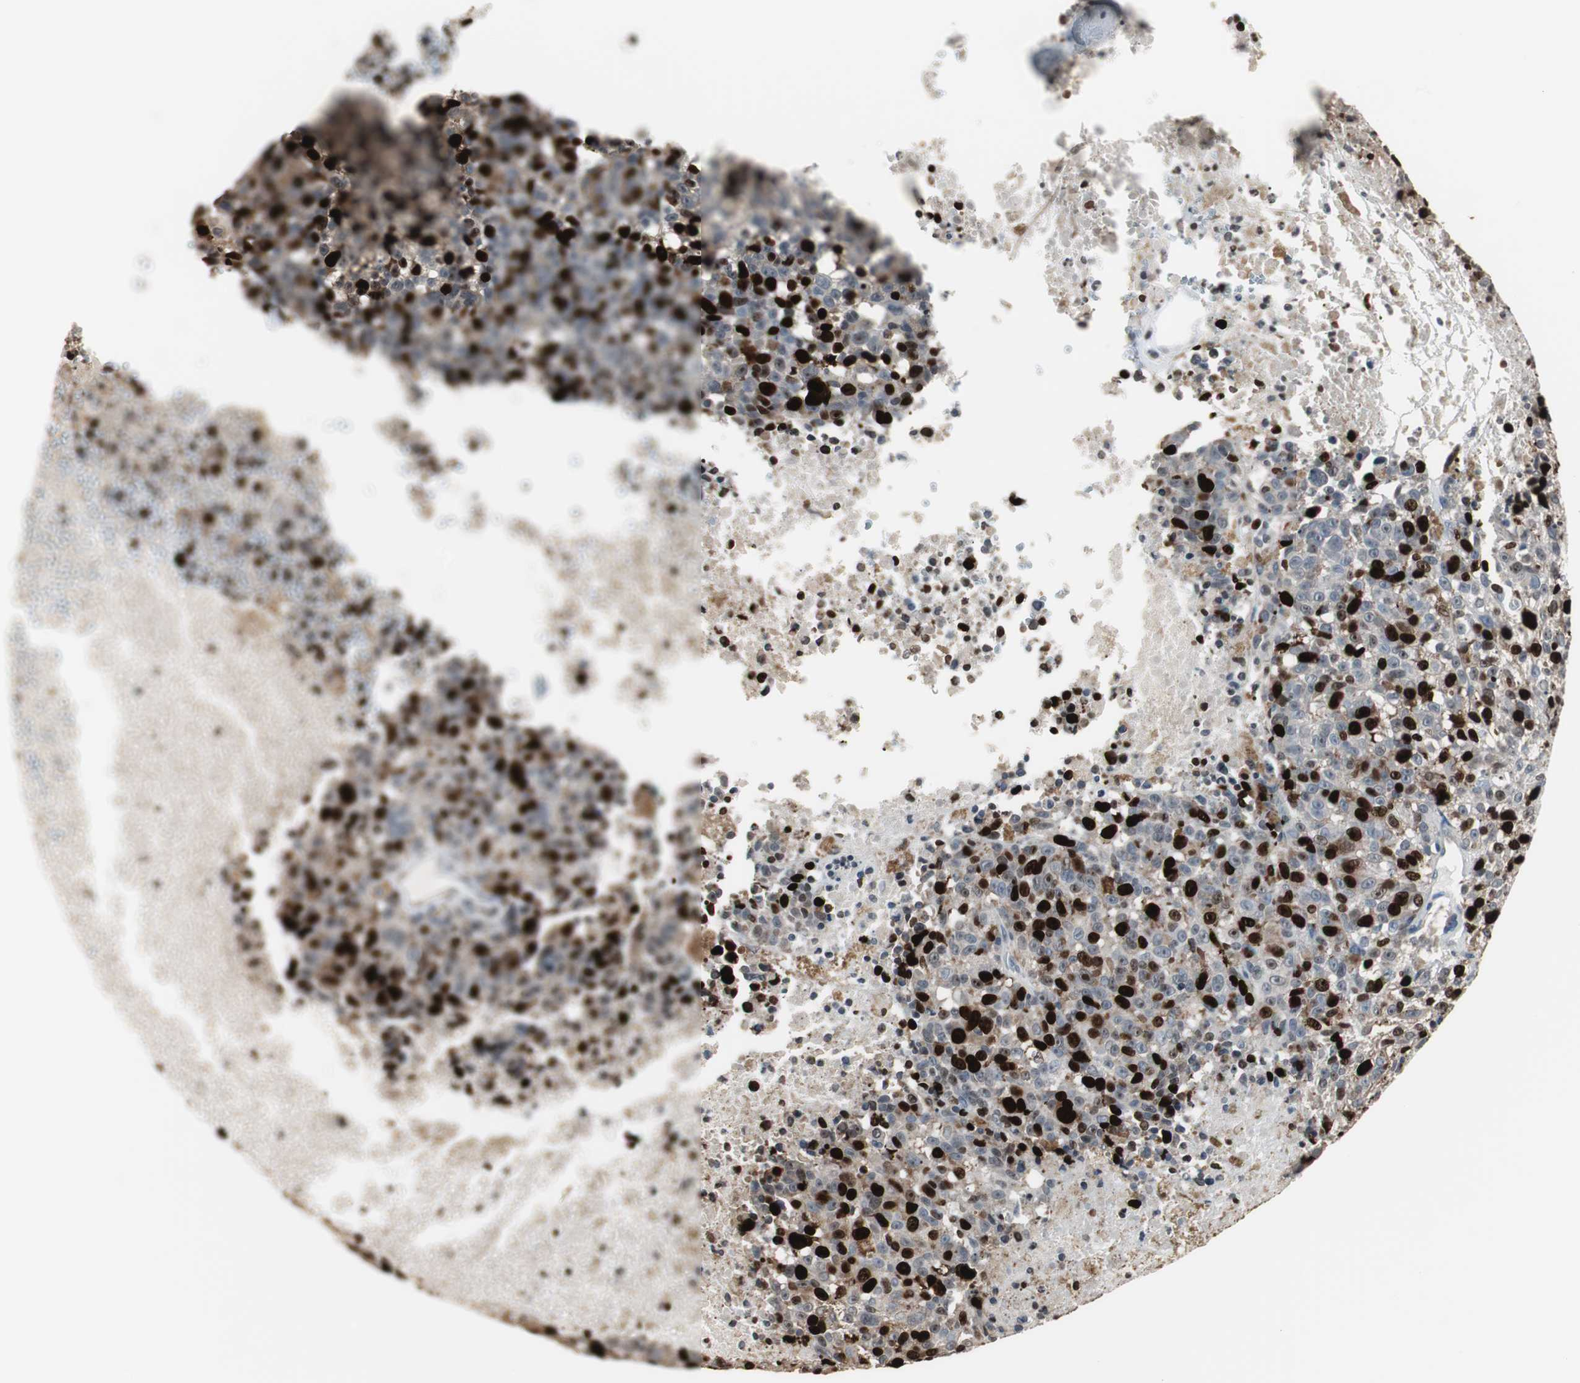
{"staining": {"intensity": "strong", "quantity": "25%-75%", "location": "cytoplasmic/membranous,nuclear"}, "tissue": "melanoma", "cell_type": "Tumor cells", "image_type": "cancer", "snomed": [{"axis": "morphology", "description": "Malignant melanoma, Metastatic site"}, {"axis": "topography", "description": "Cerebral cortex"}], "caption": "Immunohistochemical staining of melanoma demonstrates high levels of strong cytoplasmic/membranous and nuclear expression in about 25%-75% of tumor cells.", "gene": "TOP2A", "patient": {"sex": "female", "age": 52}}